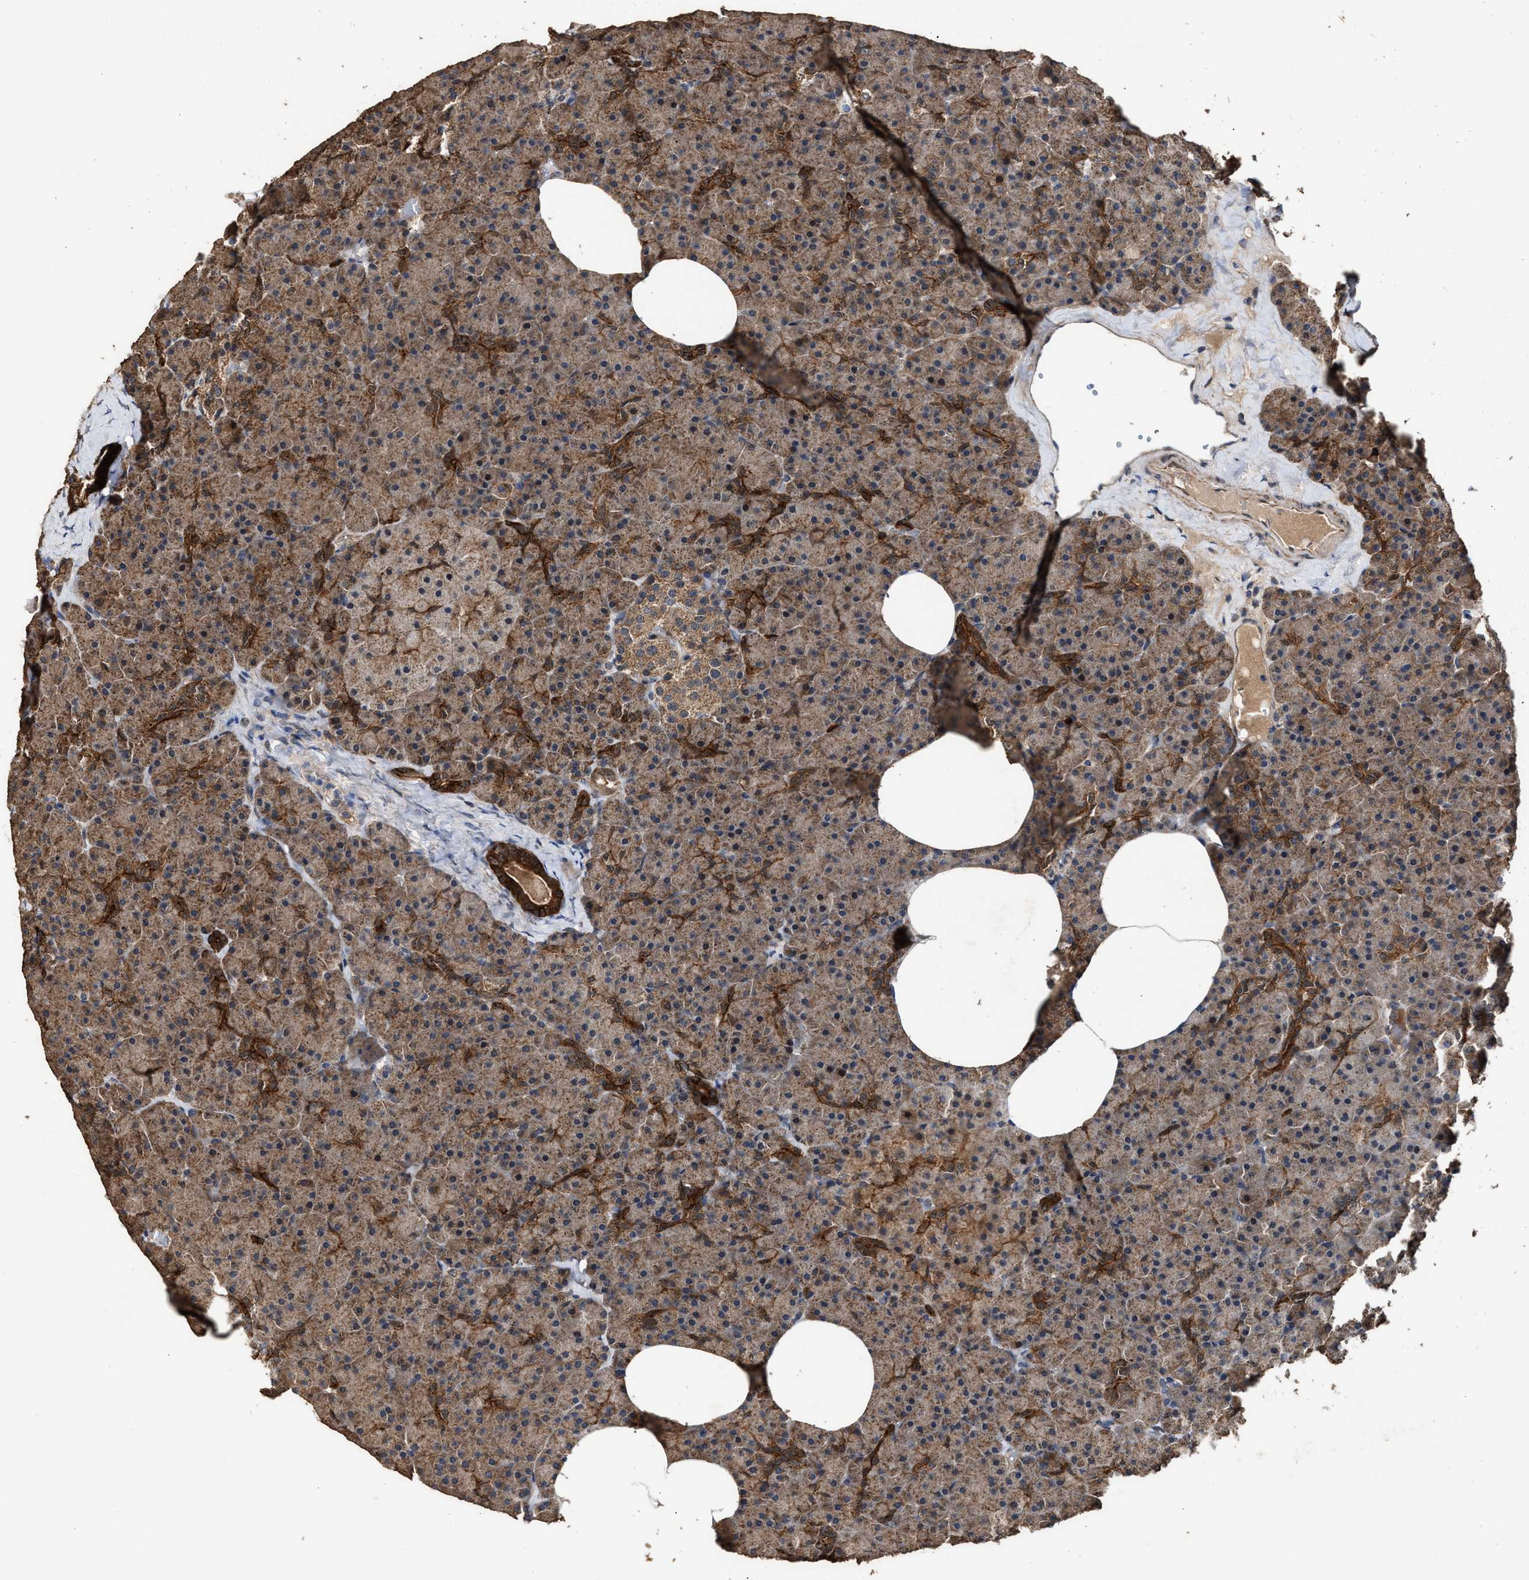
{"staining": {"intensity": "moderate", "quantity": ">75%", "location": "cytoplasmic/membranous"}, "tissue": "pancreas", "cell_type": "Exocrine glandular cells", "image_type": "normal", "snomed": [{"axis": "morphology", "description": "Normal tissue, NOS"}, {"axis": "morphology", "description": "Carcinoid, malignant, NOS"}, {"axis": "topography", "description": "Pancreas"}], "caption": "The histopathology image displays staining of normal pancreas, revealing moderate cytoplasmic/membranous protein positivity (brown color) within exocrine glandular cells. (DAB = brown stain, brightfield microscopy at high magnification).", "gene": "ZNHIT6", "patient": {"sex": "female", "age": 35}}